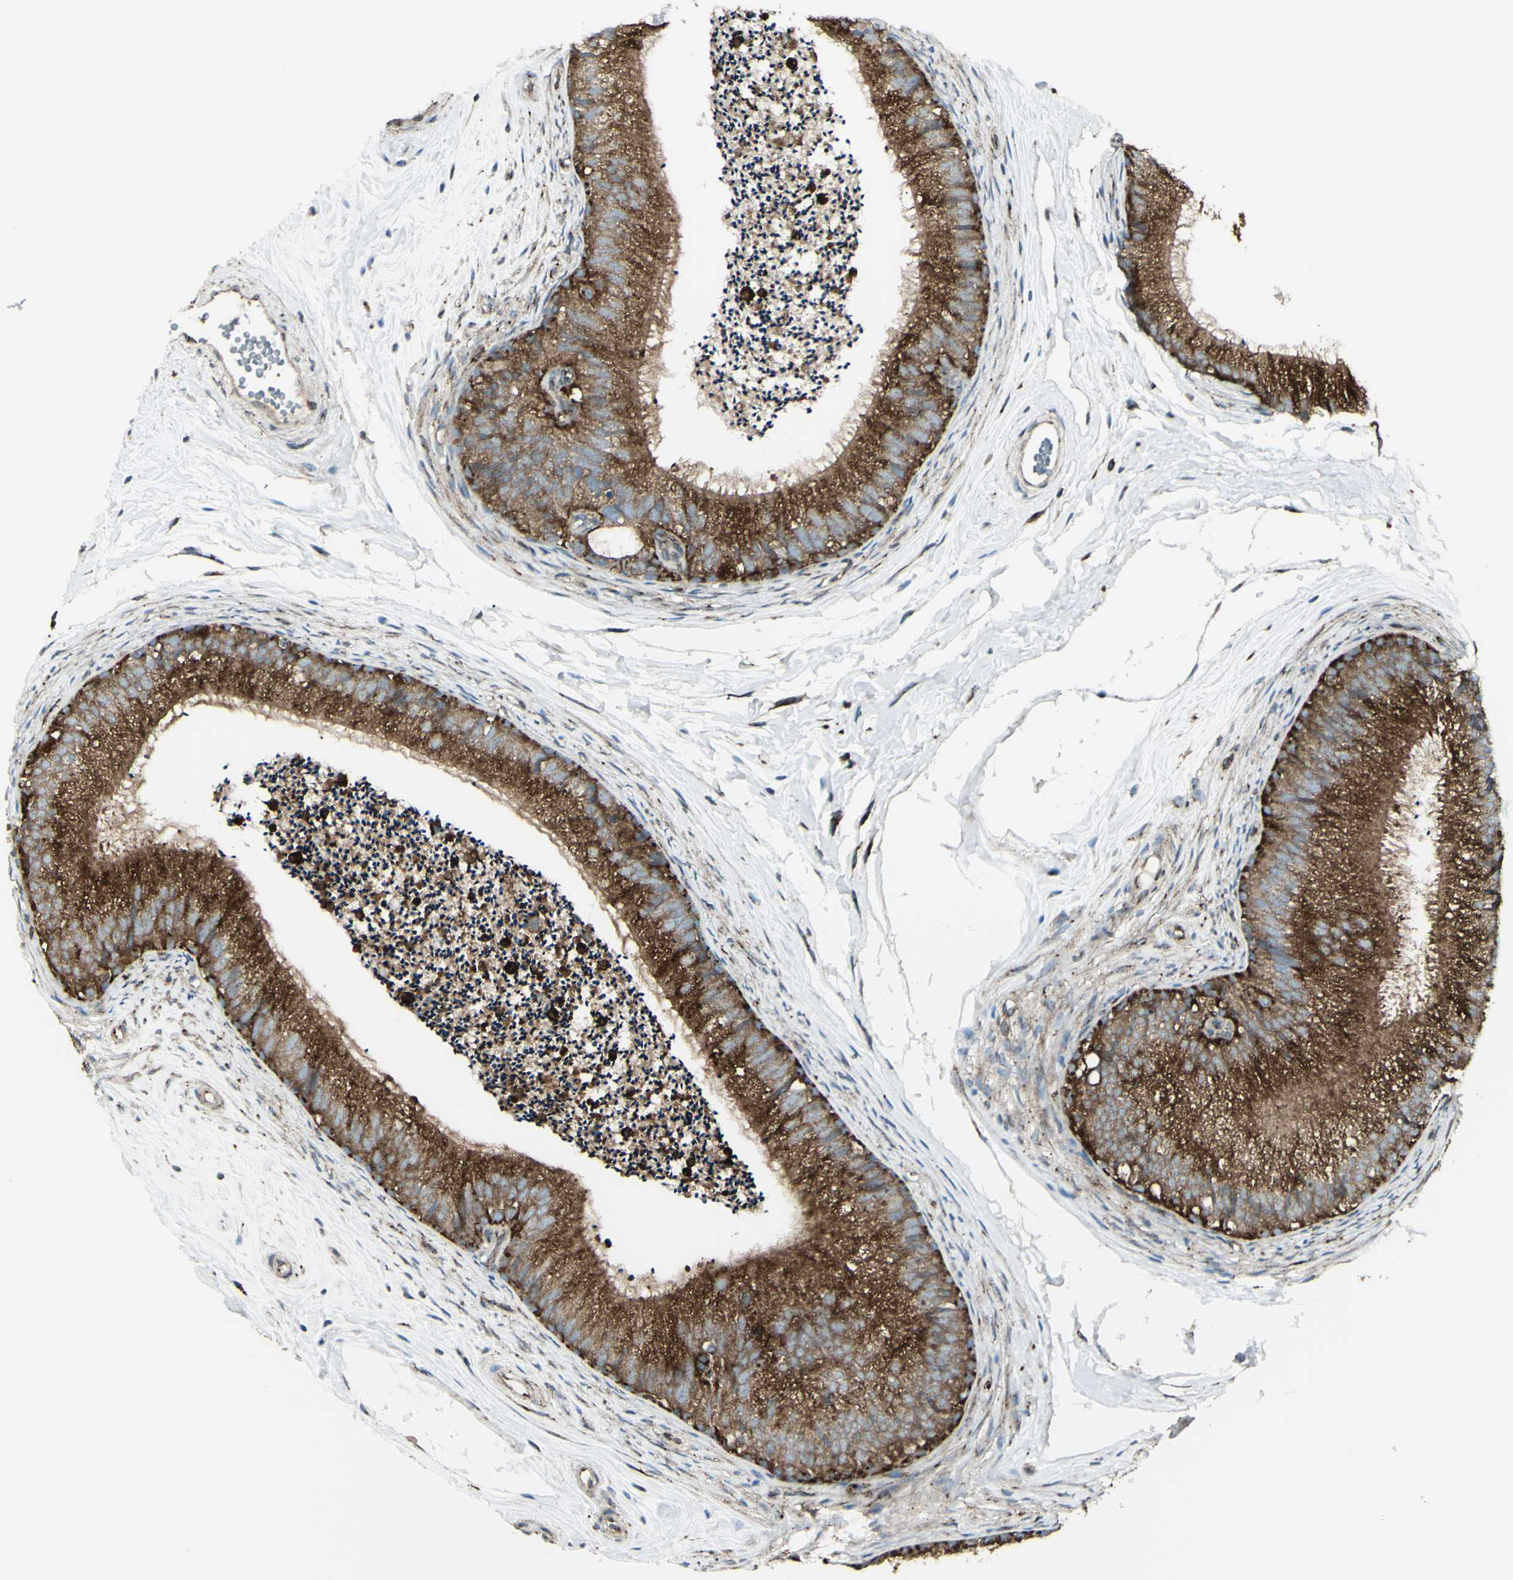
{"staining": {"intensity": "strong", "quantity": ">75%", "location": "cytoplasmic/membranous"}, "tissue": "epididymis", "cell_type": "Glandular cells", "image_type": "normal", "snomed": [{"axis": "morphology", "description": "Normal tissue, NOS"}, {"axis": "topography", "description": "Epididymis"}], "caption": "The photomicrograph exhibits staining of benign epididymis, revealing strong cytoplasmic/membranous protein positivity (brown color) within glandular cells.", "gene": "NAPA", "patient": {"sex": "male", "age": 56}}